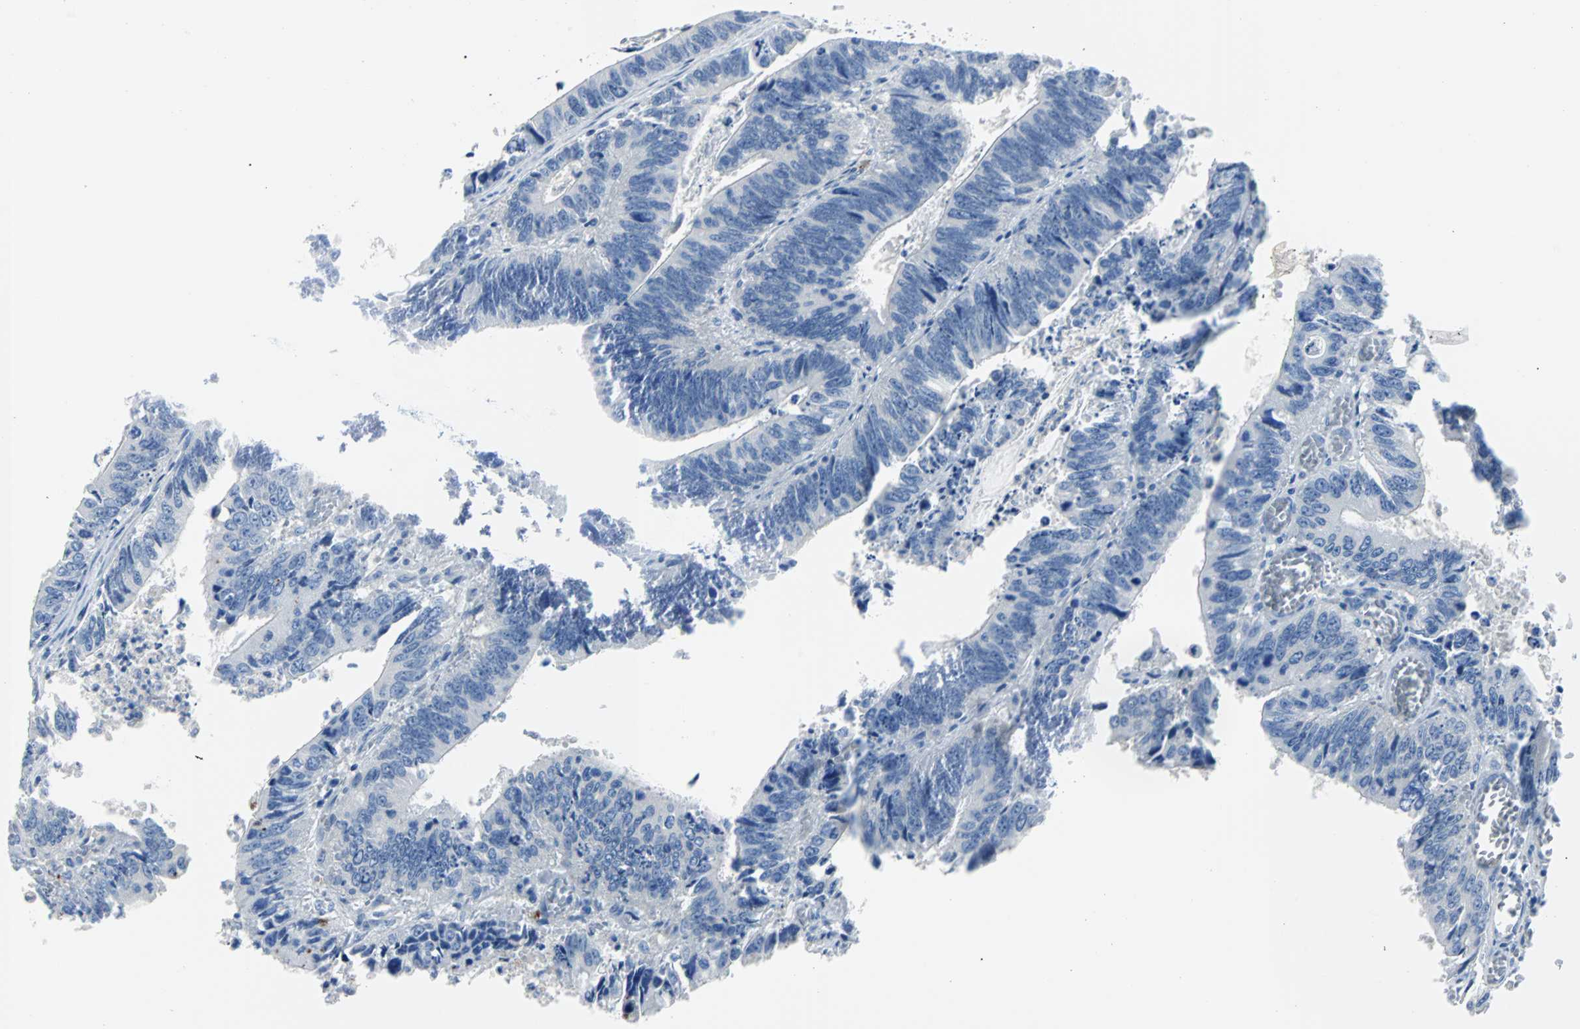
{"staining": {"intensity": "negative", "quantity": "none", "location": "none"}, "tissue": "colorectal cancer", "cell_type": "Tumor cells", "image_type": "cancer", "snomed": [{"axis": "morphology", "description": "Adenocarcinoma, NOS"}, {"axis": "topography", "description": "Colon"}], "caption": "IHC of human colorectal adenocarcinoma exhibits no staining in tumor cells.", "gene": "RASA1", "patient": {"sex": "male", "age": 72}}